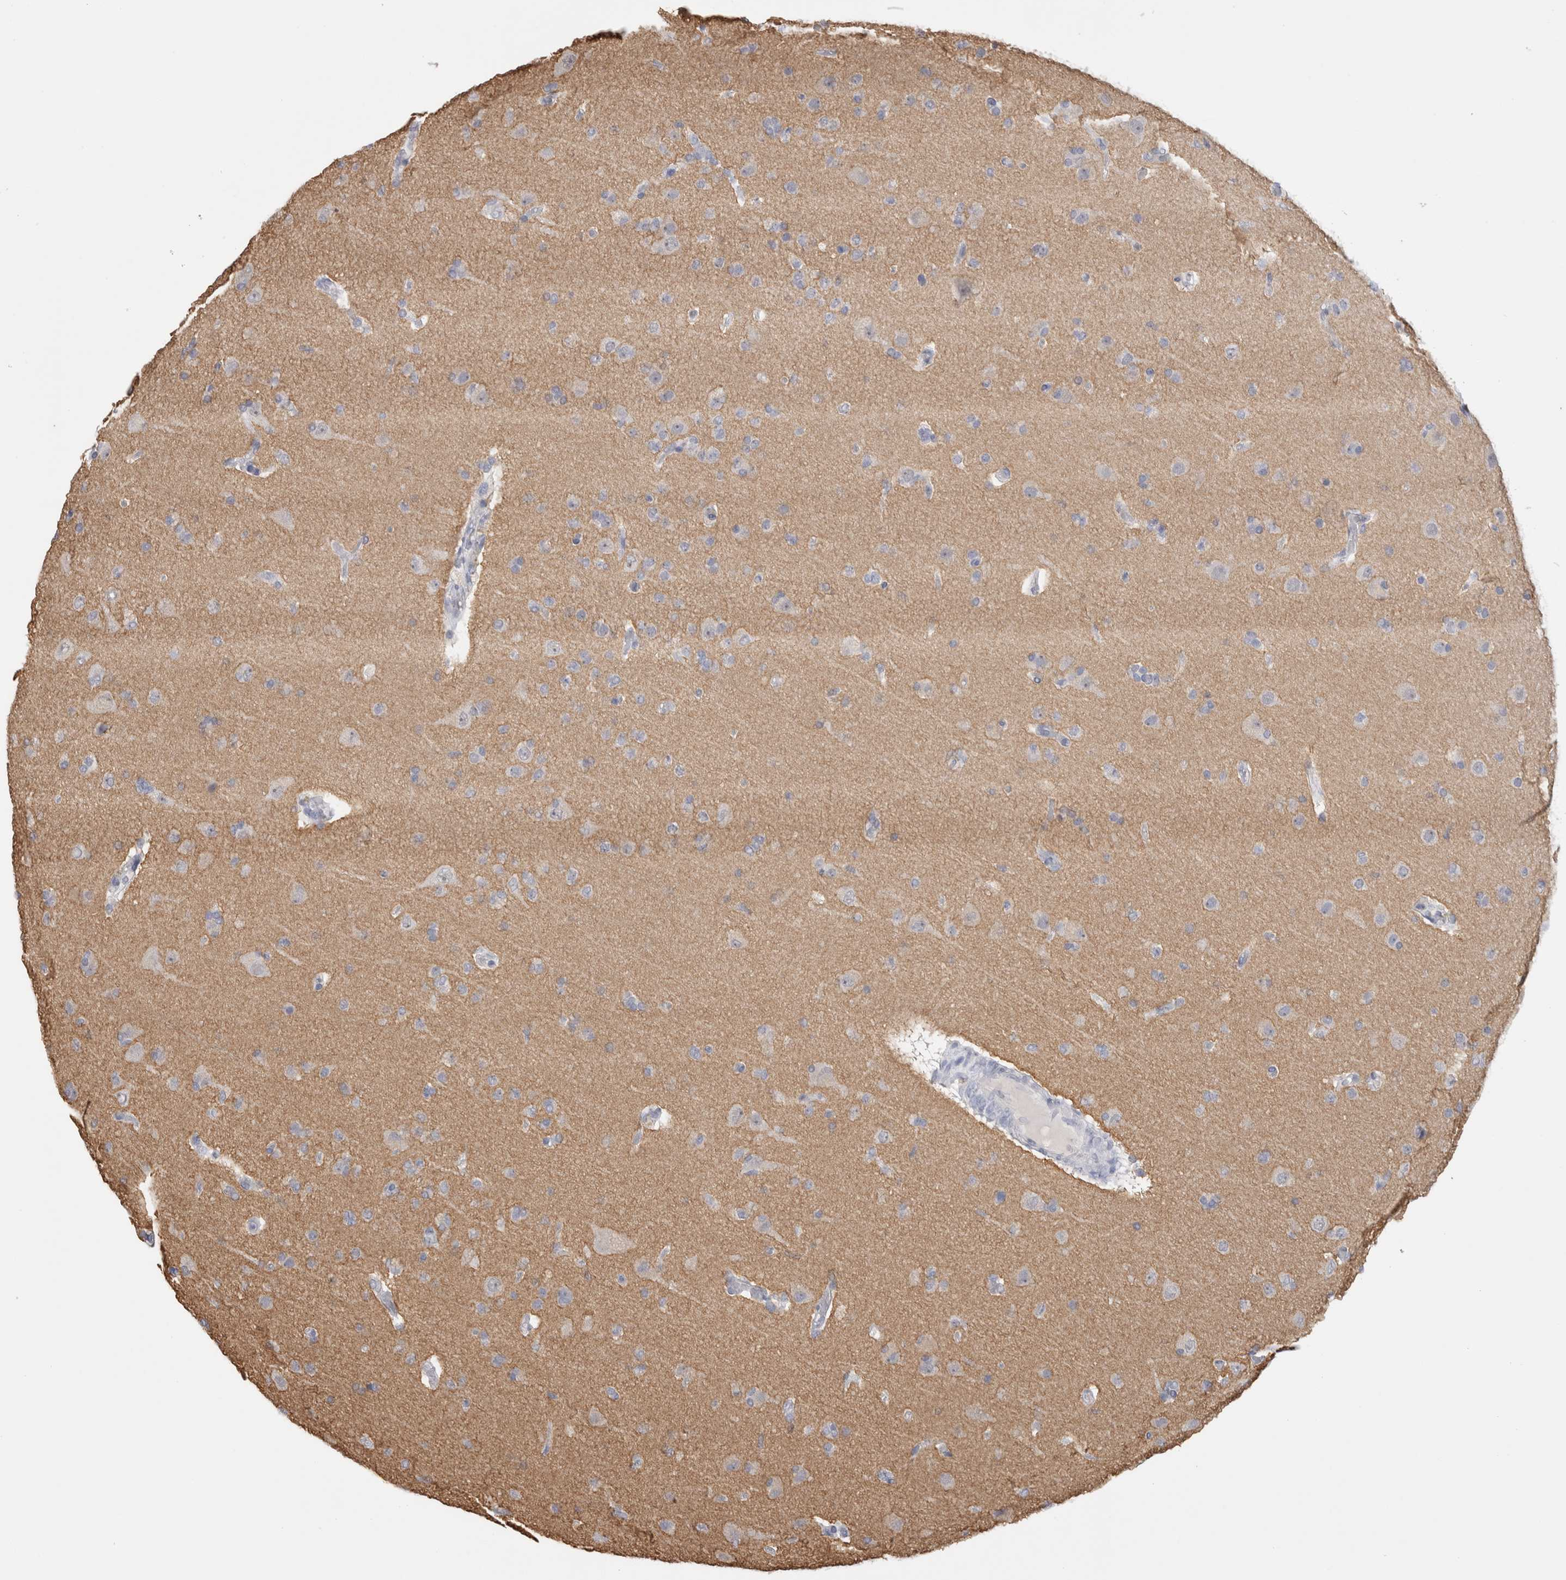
{"staining": {"intensity": "weak", "quantity": "<25%", "location": "cytoplasmic/membranous"}, "tissue": "glioma", "cell_type": "Tumor cells", "image_type": "cancer", "snomed": [{"axis": "morphology", "description": "Glioma, malignant, High grade"}, {"axis": "topography", "description": "Brain"}], "caption": "DAB (3,3'-diaminobenzidine) immunohistochemical staining of human malignant high-grade glioma exhibits no significant staining in tumor cells.", "gene": "CADM3", "patient": {"sex": "male", "age": 72}}